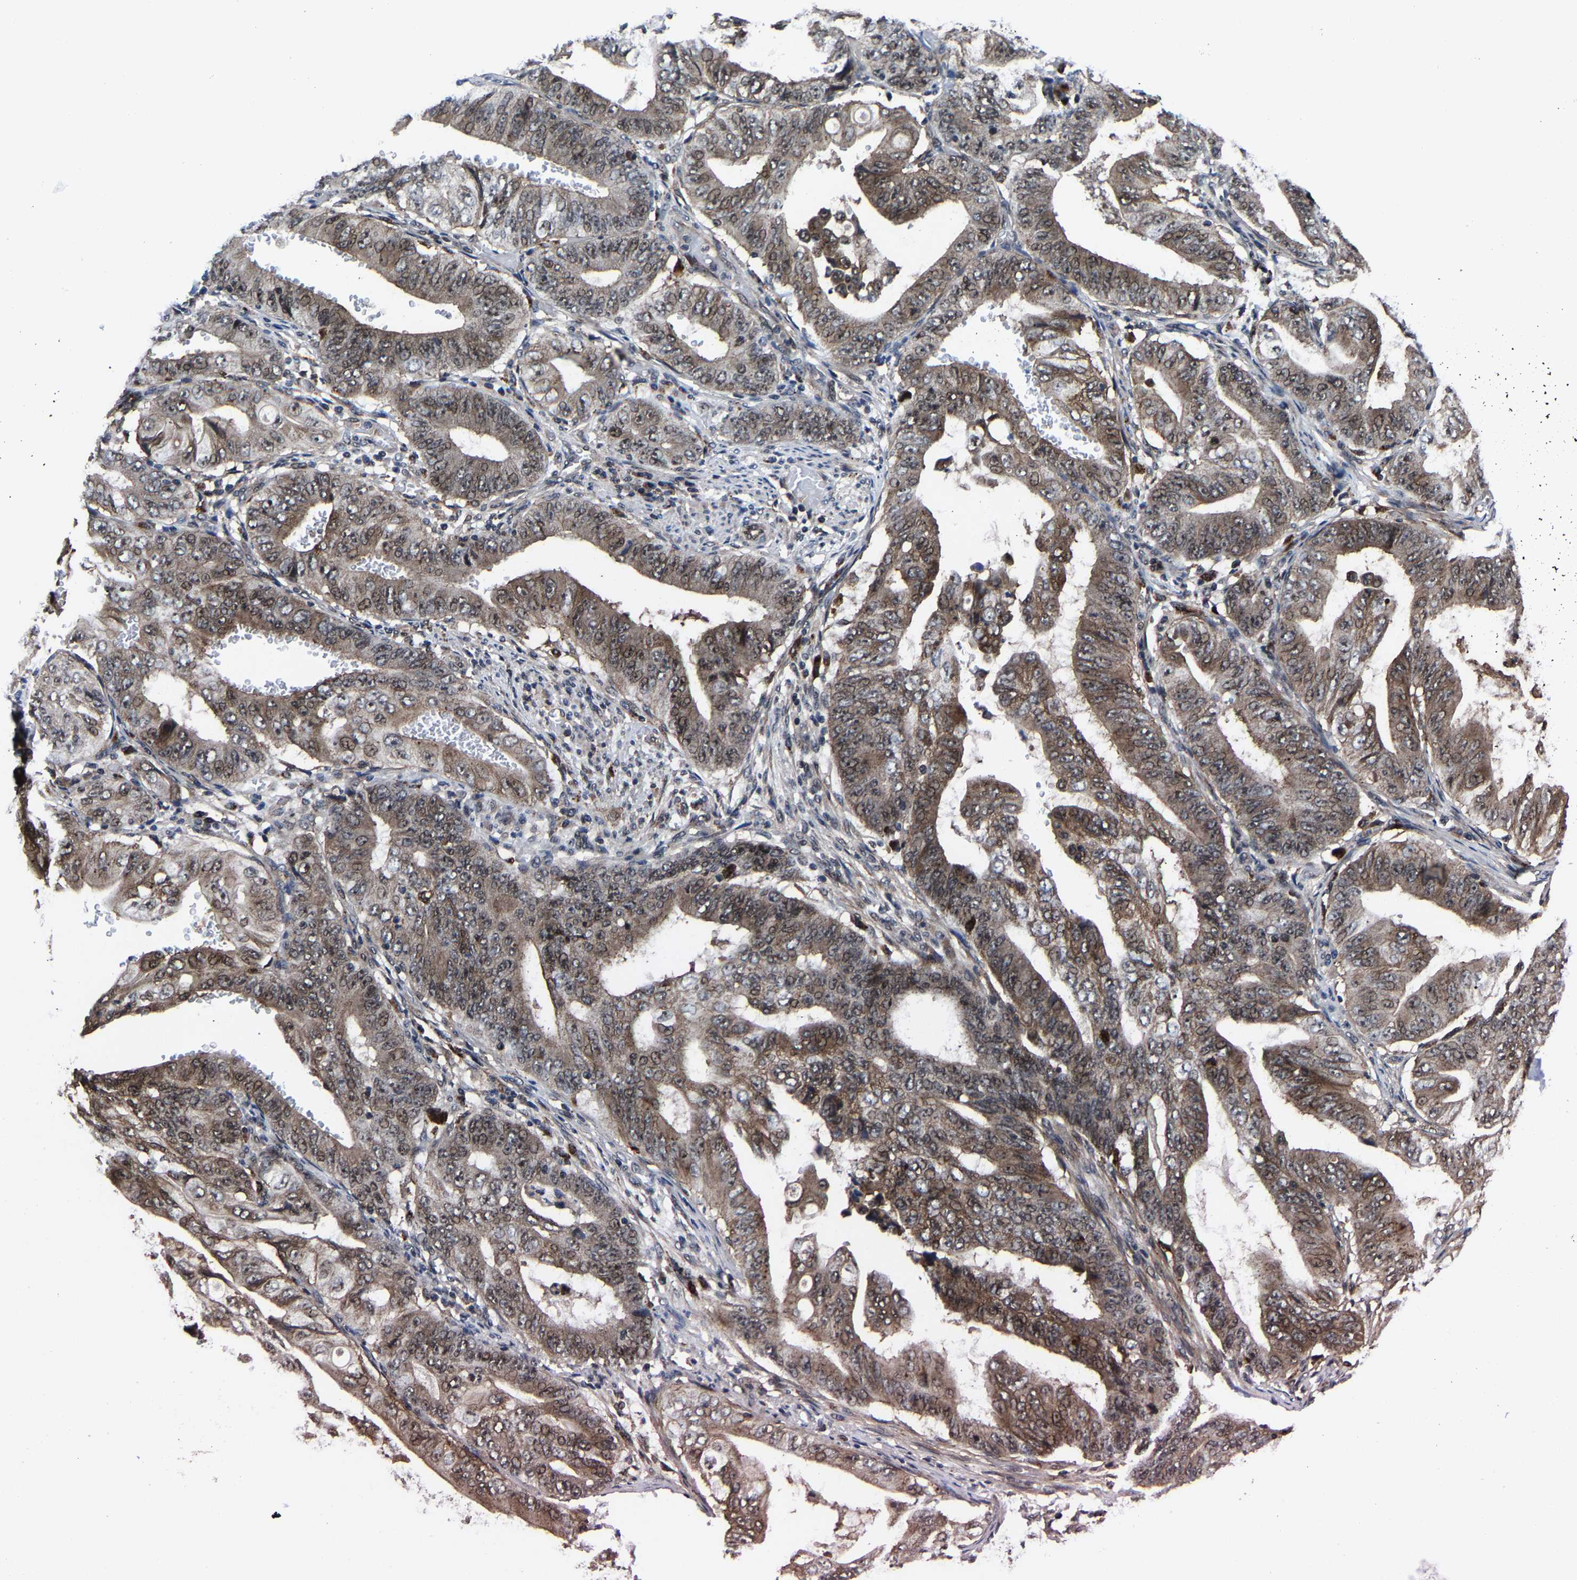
{"staining": {"intensity": "moderate", "quantity": ">75%", "location": "cytoplasmic/membranous,nuclear"}, "tissue": "stomach cancer", "cell_type": "Tumor cells", "image_type": "cancer", "snomed": [{"axis": "morphology", "description": "Adenocarcinoma, NOS"}, {"axis": "topography", "description": "Stomach"}], "caption": "Brown immunohistochemical staining in human stomach cancer (adenocarcinoma) shows moderate cytoplasmic/membranous and nuclear expression in approximately >75% of tumor cells.", "gene": "ZCCHC7", "patient": {"sex": "female", "age": 73}}